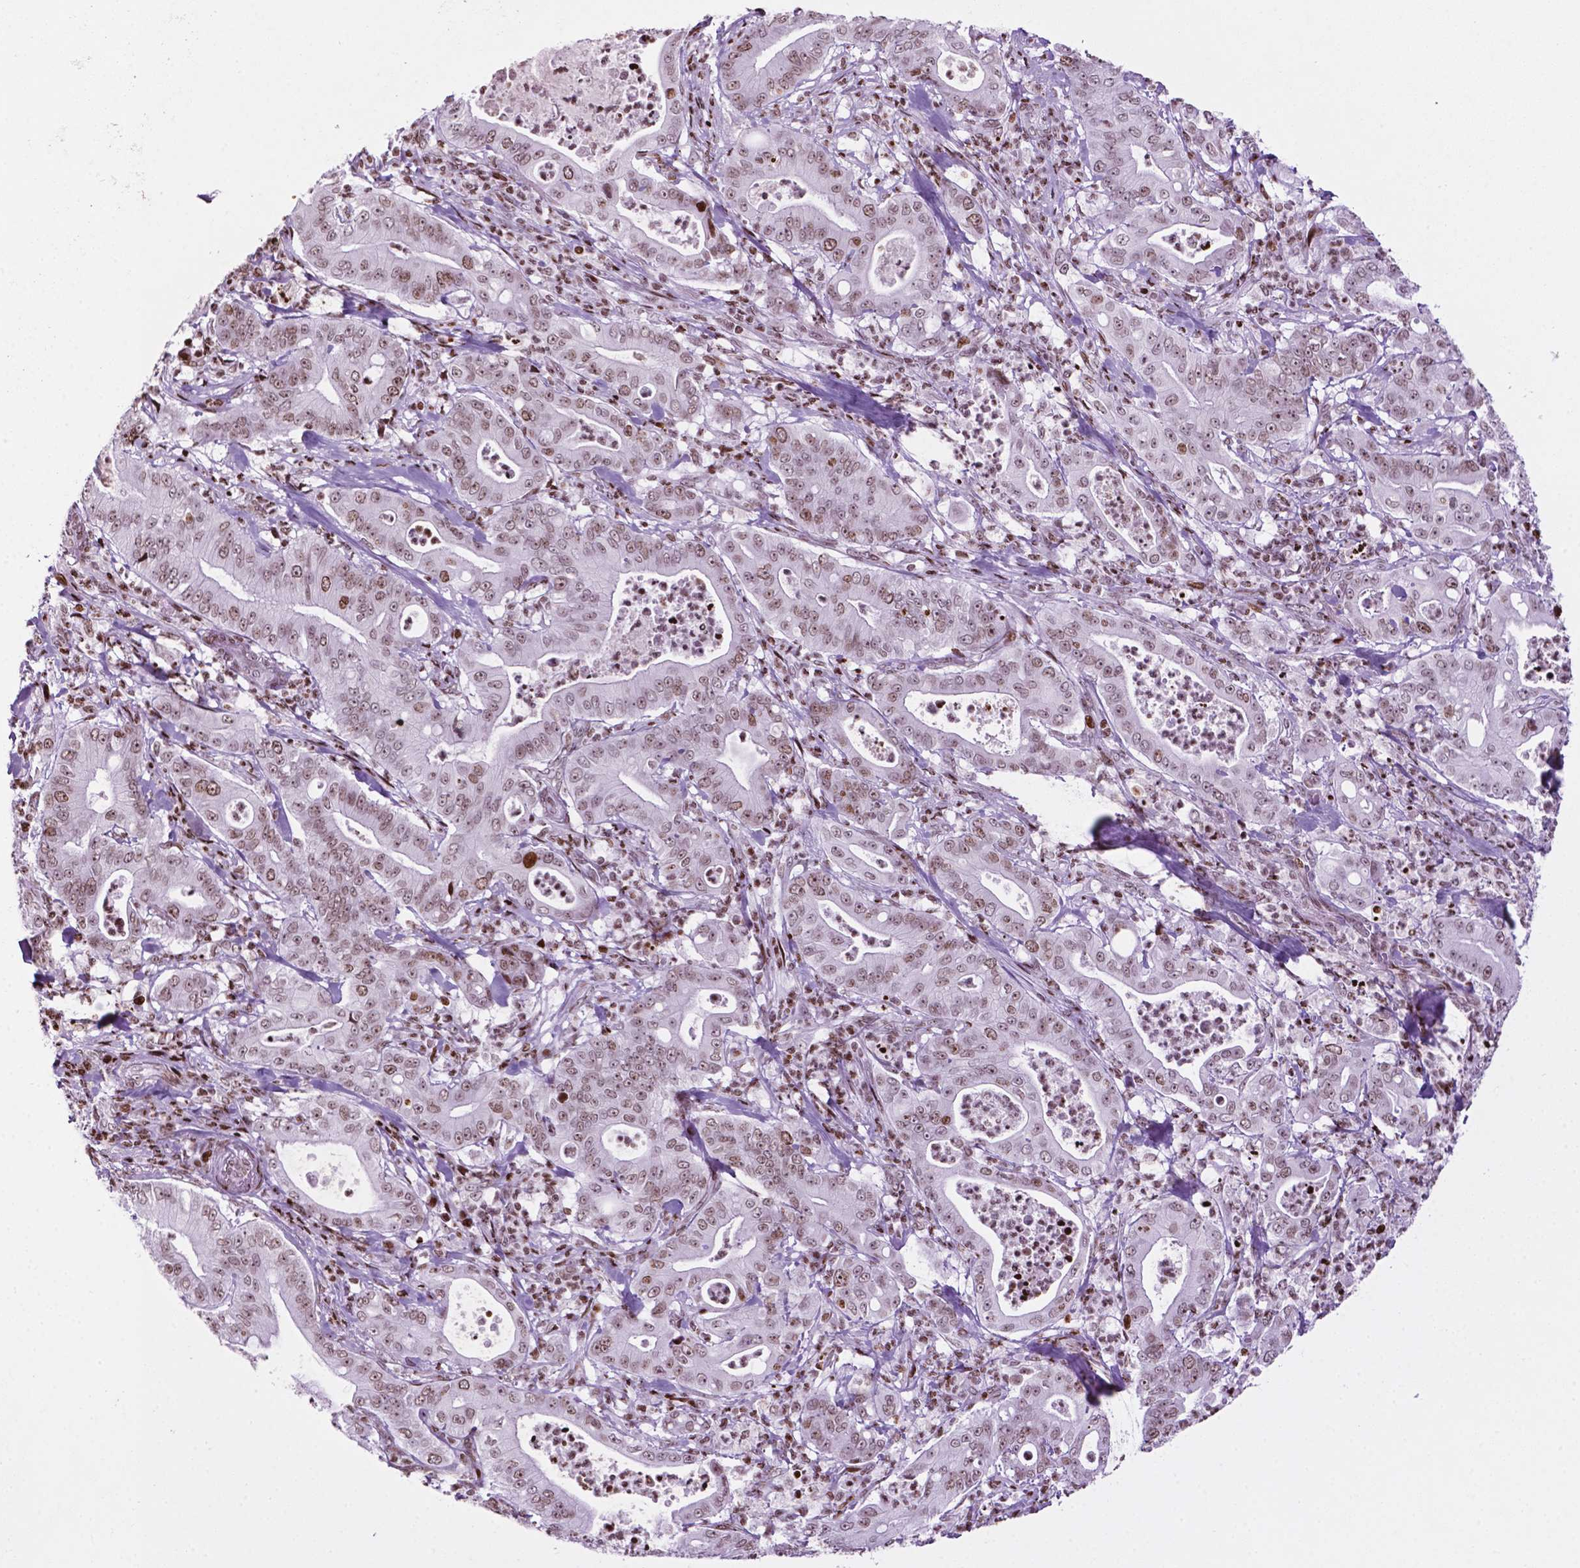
{"staining": {"intensity": "moderate", "quantity": ">75%", "location": "nuclear"}, "tissue": "pancreatic cancer", "cell_type": "Tumor cells", "image_type": "cancer", "snomed": [{"axis": "morphology", "description": "Adenocarcinoma, NOS"}, {"axis": "topography", "description": "Pancreas"}], "caption": "The photomicrograph displays a brown stain indicating the presence of a protein in the nuclear of tumor cells in pancreatic cancer.", "gene": "TMEM250", "patient": {"sex": "male", "age": 71}}